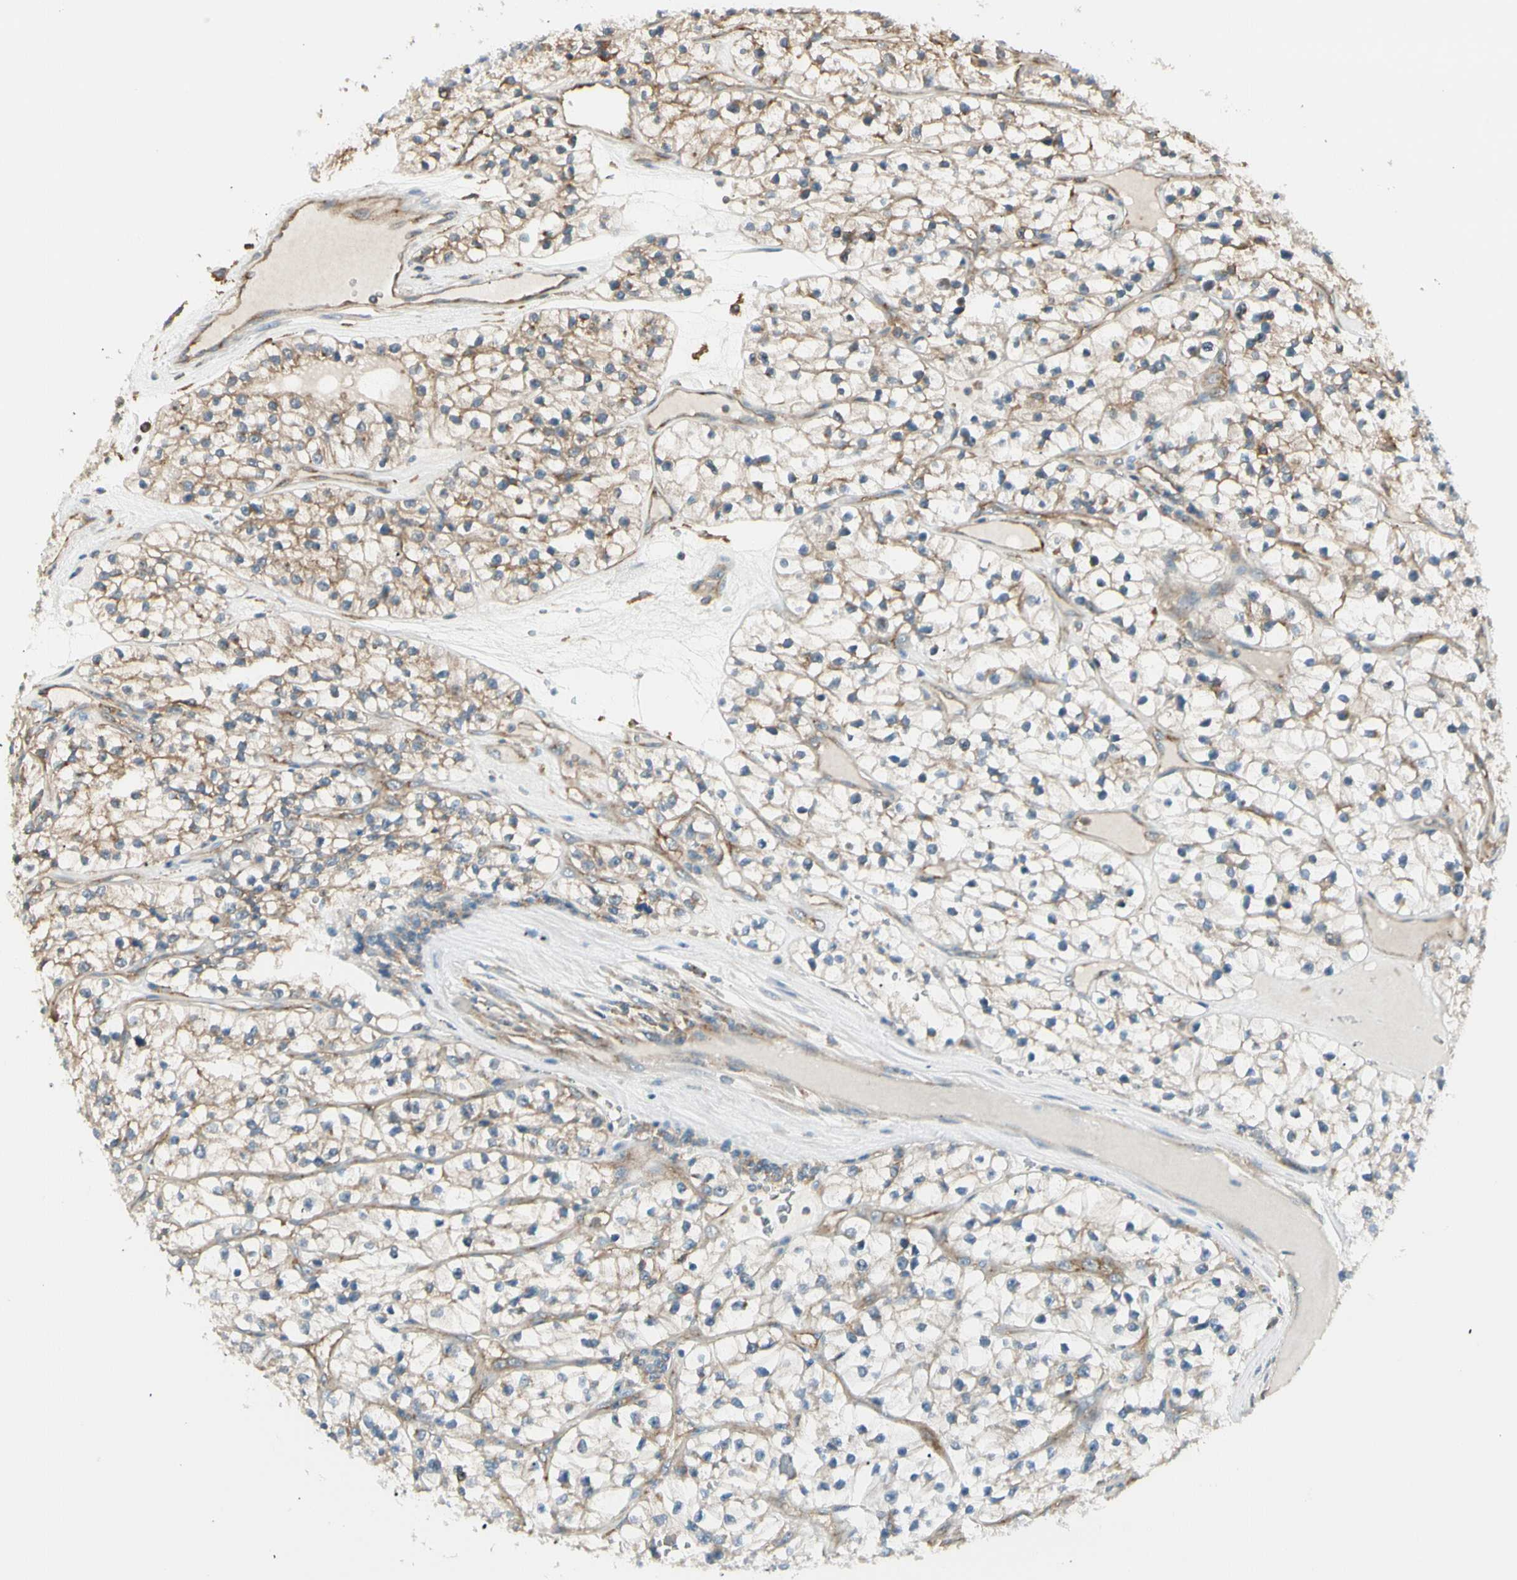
{"staining": {"intensity": "moderate", "quantity": ">75%", "location": "cytoplasmic/membranous"}, "tissue": "renal cancer", "cell_type": "Tumor cells", "image_type": "cancer", "snomed": [{"axis": "morphology", "description": "Adenocarcinoma, NOS"}, {"axis": "topography", "description": "Kidney"}], "caption": "A brown stain highlights moderate cytoplasmic/membranous positivity of a protein in human renal adenocarcinoma tumor cells.", "gene": "AGFG1", "patient": {"sex": "female", "age": 57}}